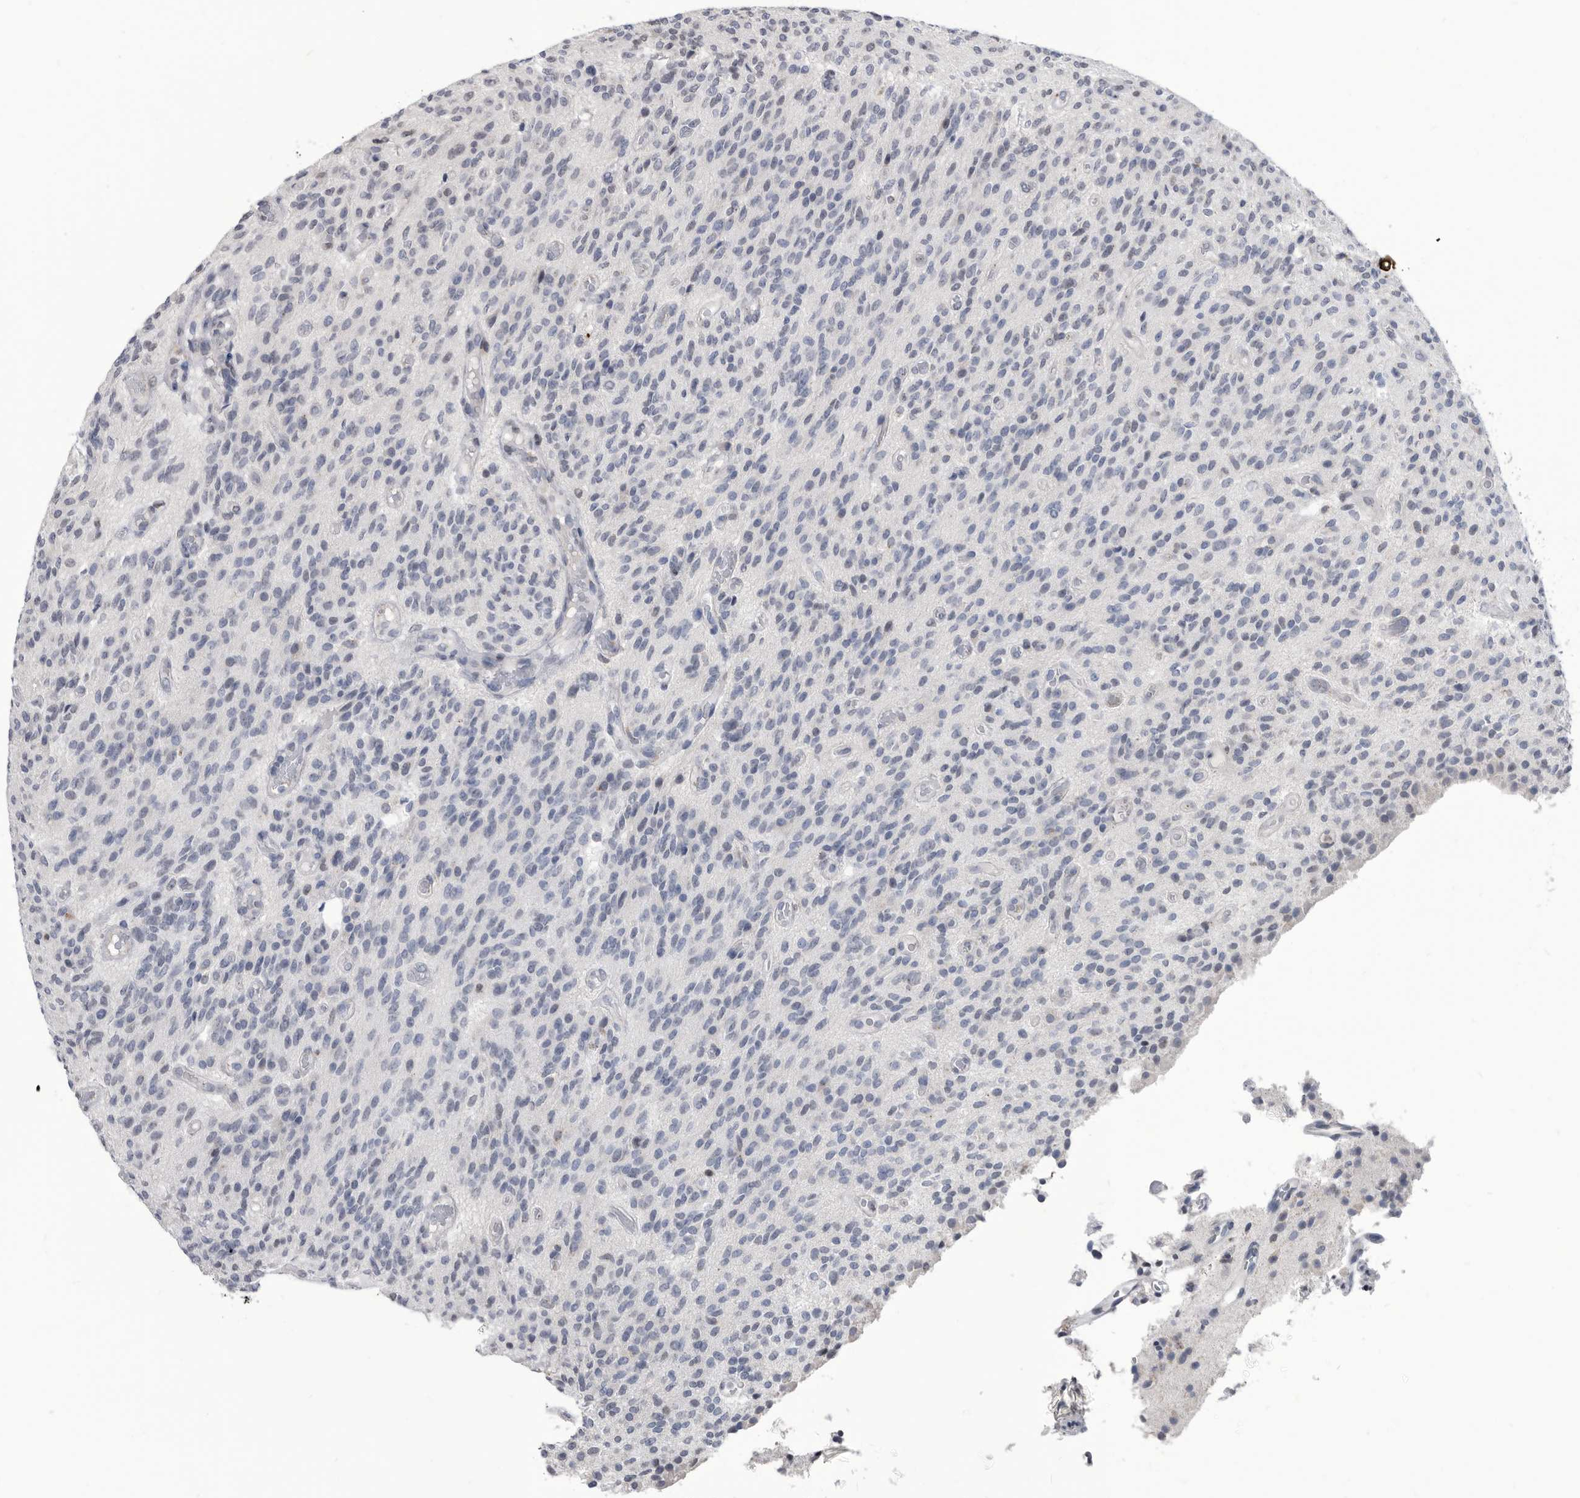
{"staining": {"intensity": "negative", "quantity": "none", "location": "none"}, "tissue": "glioma", "cell_type": "Tumor cells", "image_type": "cancer", "snomed": [{"axis": "morphology", "description": "Glioma, malignant, High grade"}, {"axis": "topography", "description": "Brain"}], "caption": "Malignant glioma (high-grade) stained for a protein using IHC displays no expression tumor cells.", "gene": "TSTD1", "patient": {"sex": "male", "age": 34}}